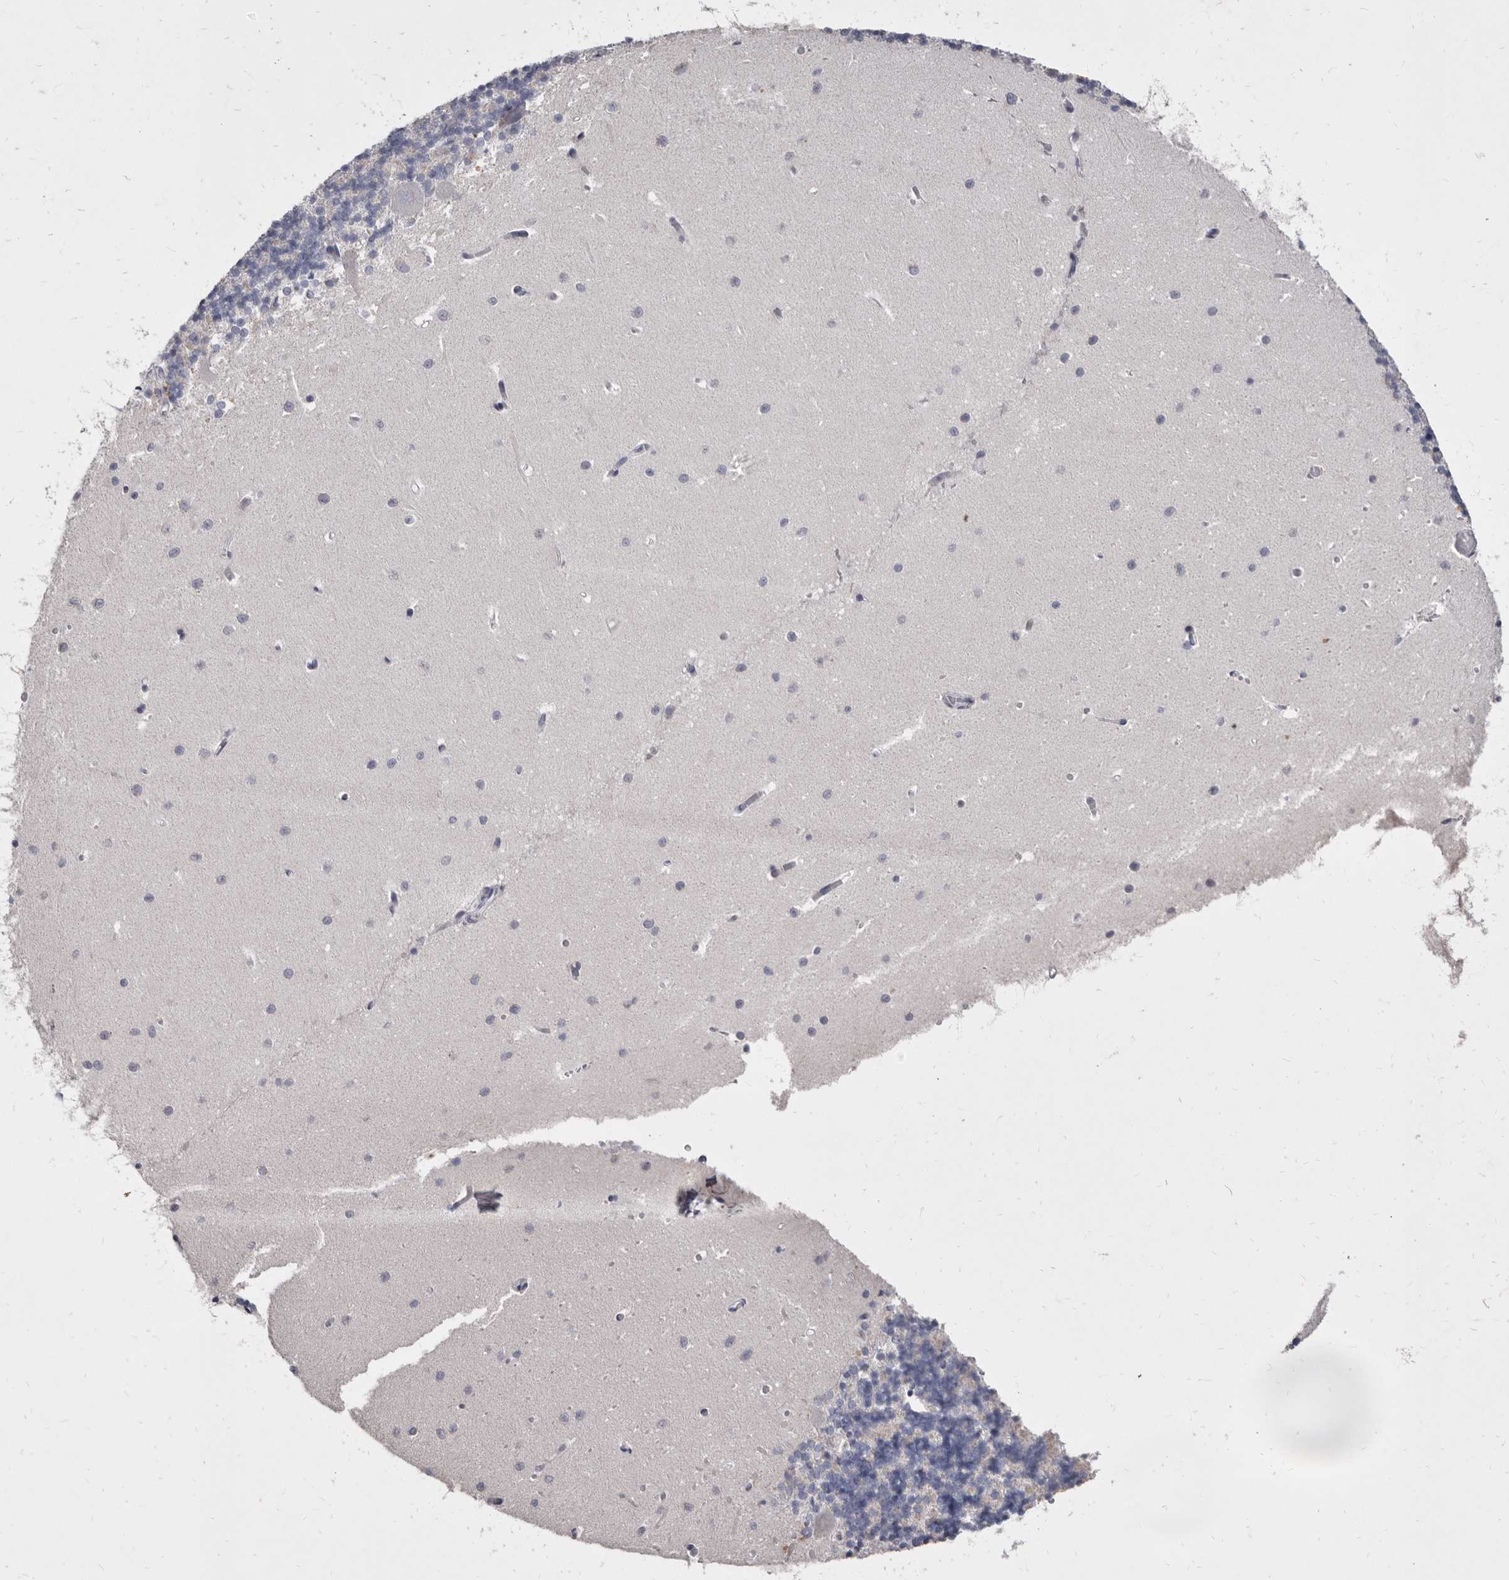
{"staining": {"intensity": "negative", "quantity": "none", "location": "none"}, "tissue": "cerebellum", "cell_type": "Cells in granular layer", "image_type": "normal", "snomed": [{"axis": "morphology", "description": "Normal tissue, NOS"}, {"axis": "topography", "description": "Cerebellum"}], "caption": "The immunohistochemistry micrograph has no significant staining in cells in granular layer of cerebellum. Brightfield microscopy of immunohistochemistry stained with DAB (3,3'-diaminobenzidine) (brown) and hematoxylin (blue), captured at high magnification.", "gene": "CYP2E1", "patient": {"sex": "male", "age": 37}}